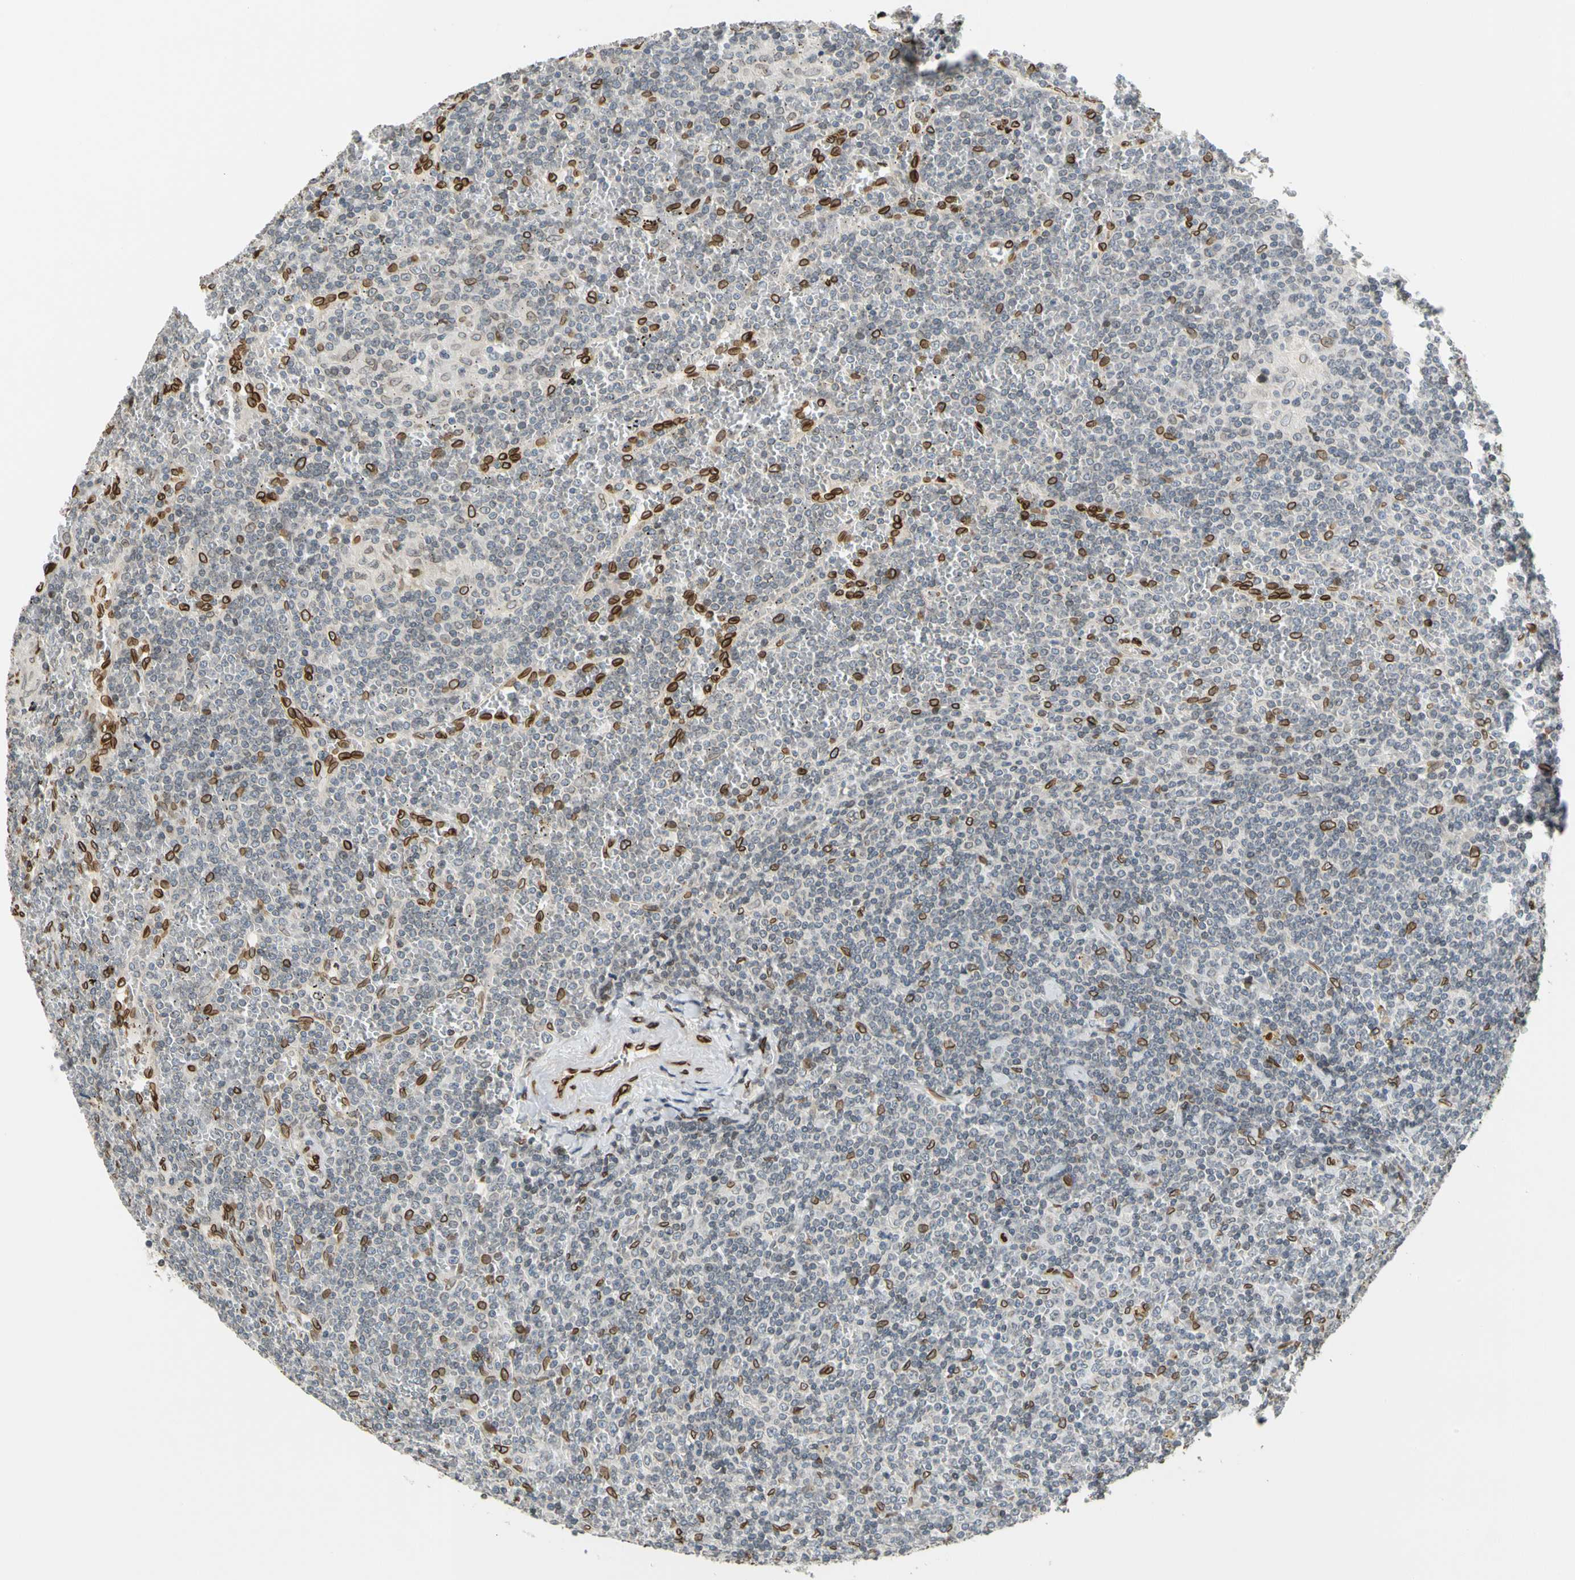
{"staining": {"intensity": "negative", "quantity": "none", "location": "none"}, "tissue": "lymphoma", "cell_type": "Tumor cells", "image_type": "cancer", "snomed": [{"axis": "morphology", "description": "Malignant lymphoma, non-Hodgkin's type, Low grade"}, {"axis": "topography", "description": "Spleen"}], "caption": "The immunohistochemistry histopathology image has no significant expression in tumor cells of low-grade malignant lymphoma, non-Hodgkin's type tissue.", "gene": "SUN1", "patient": {"sex": "female", "age": 19}}